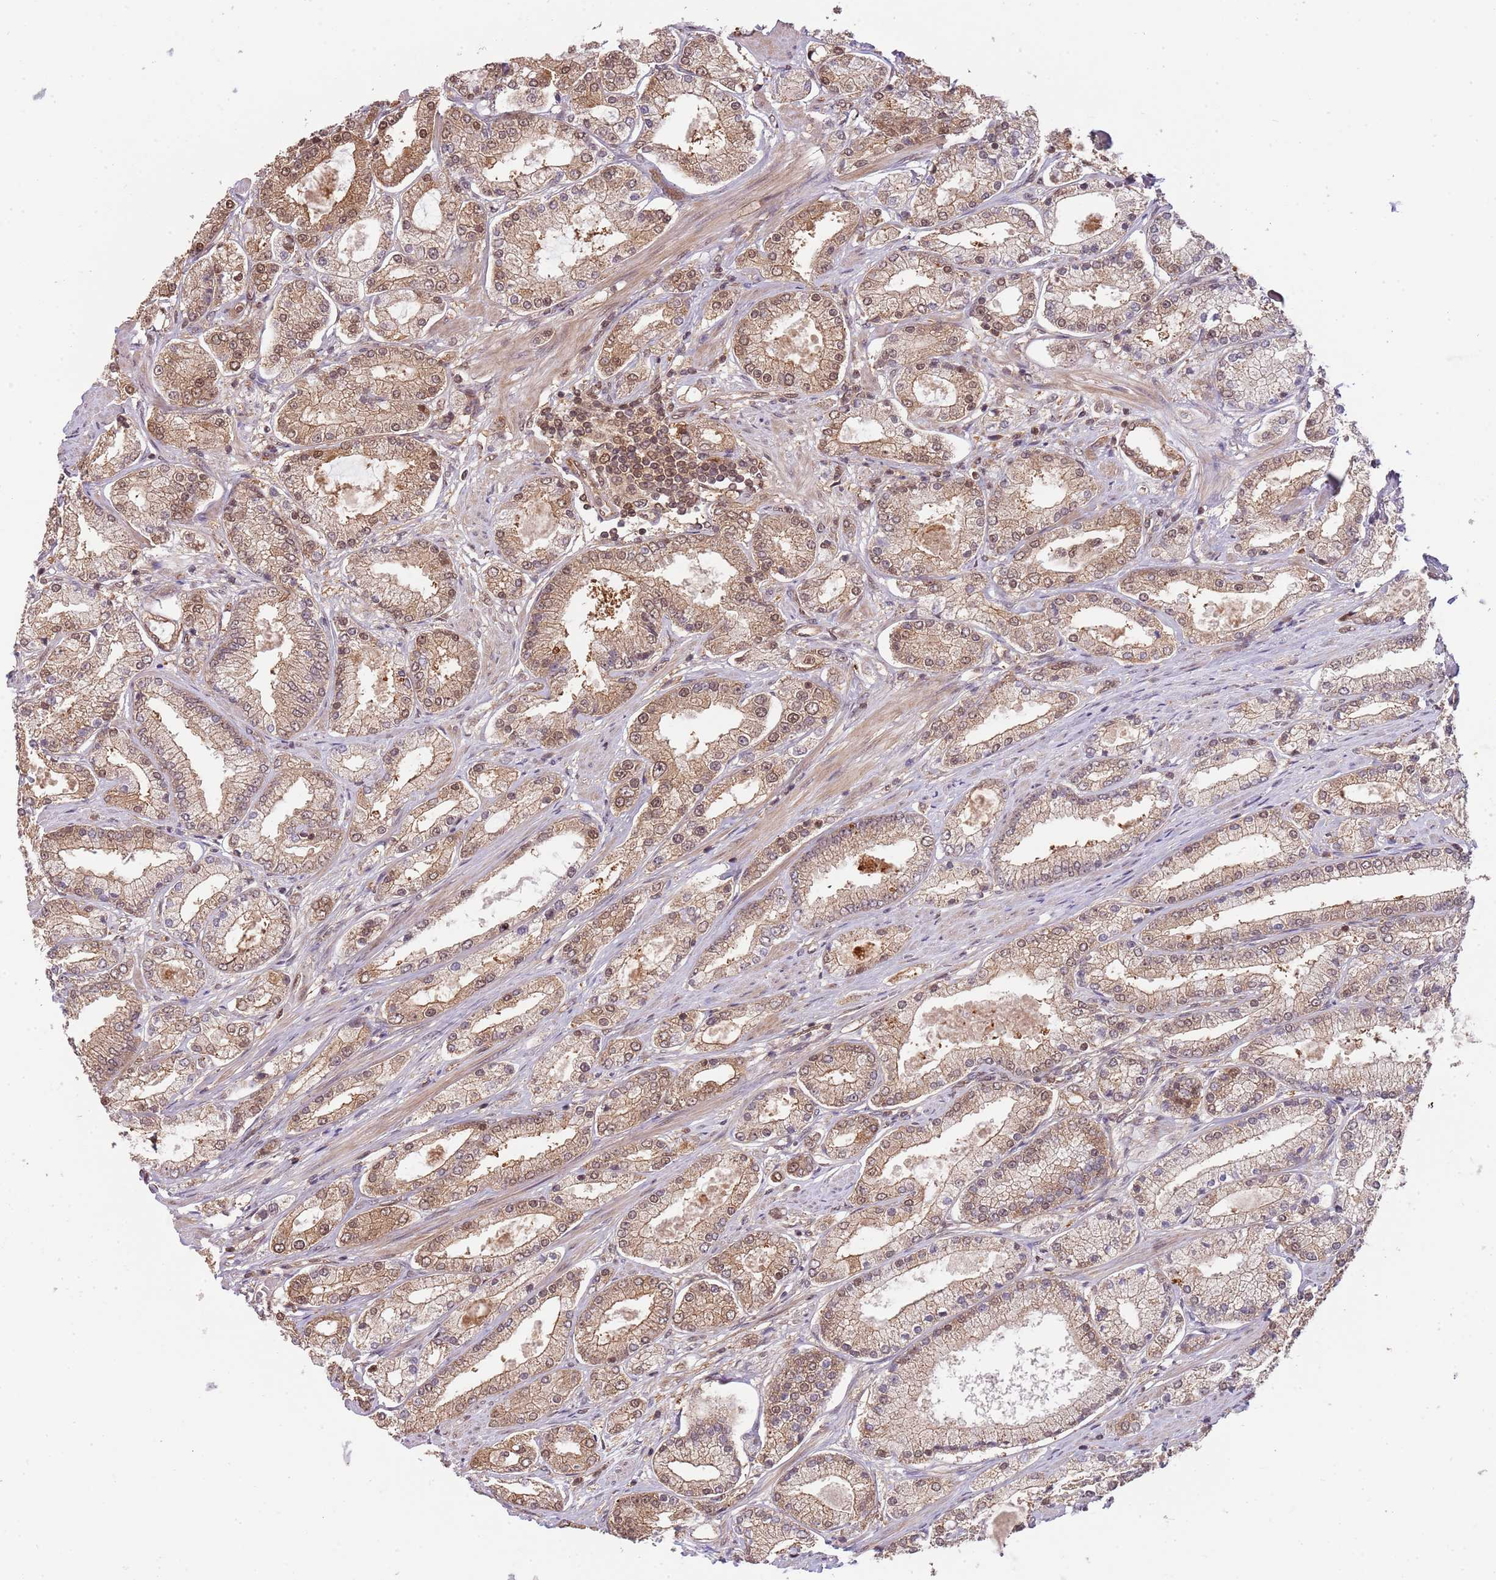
{"staining": {"intensity": "moderate", "quantity": ">75%", "location": "cytoplasmic/membranous,nuclear"}, "tissue": "prostate cancer", "cell_type": "Tumor cells", "image_type": "cancer", "snomed": [{"axis": "morphology", "description": "Adenocarcinoma, High grade"}, {"axis": "topography", "description": "Prostate"}], "caption": "Prostate cancer stained for a protein (brown) demonstrates moderate cytoplasmic/membranous and nuclear positive expression in approximately >75% of tumor cells.", "gene": "PLSCR5", "patient": {"sex": "male", "age": 69}}